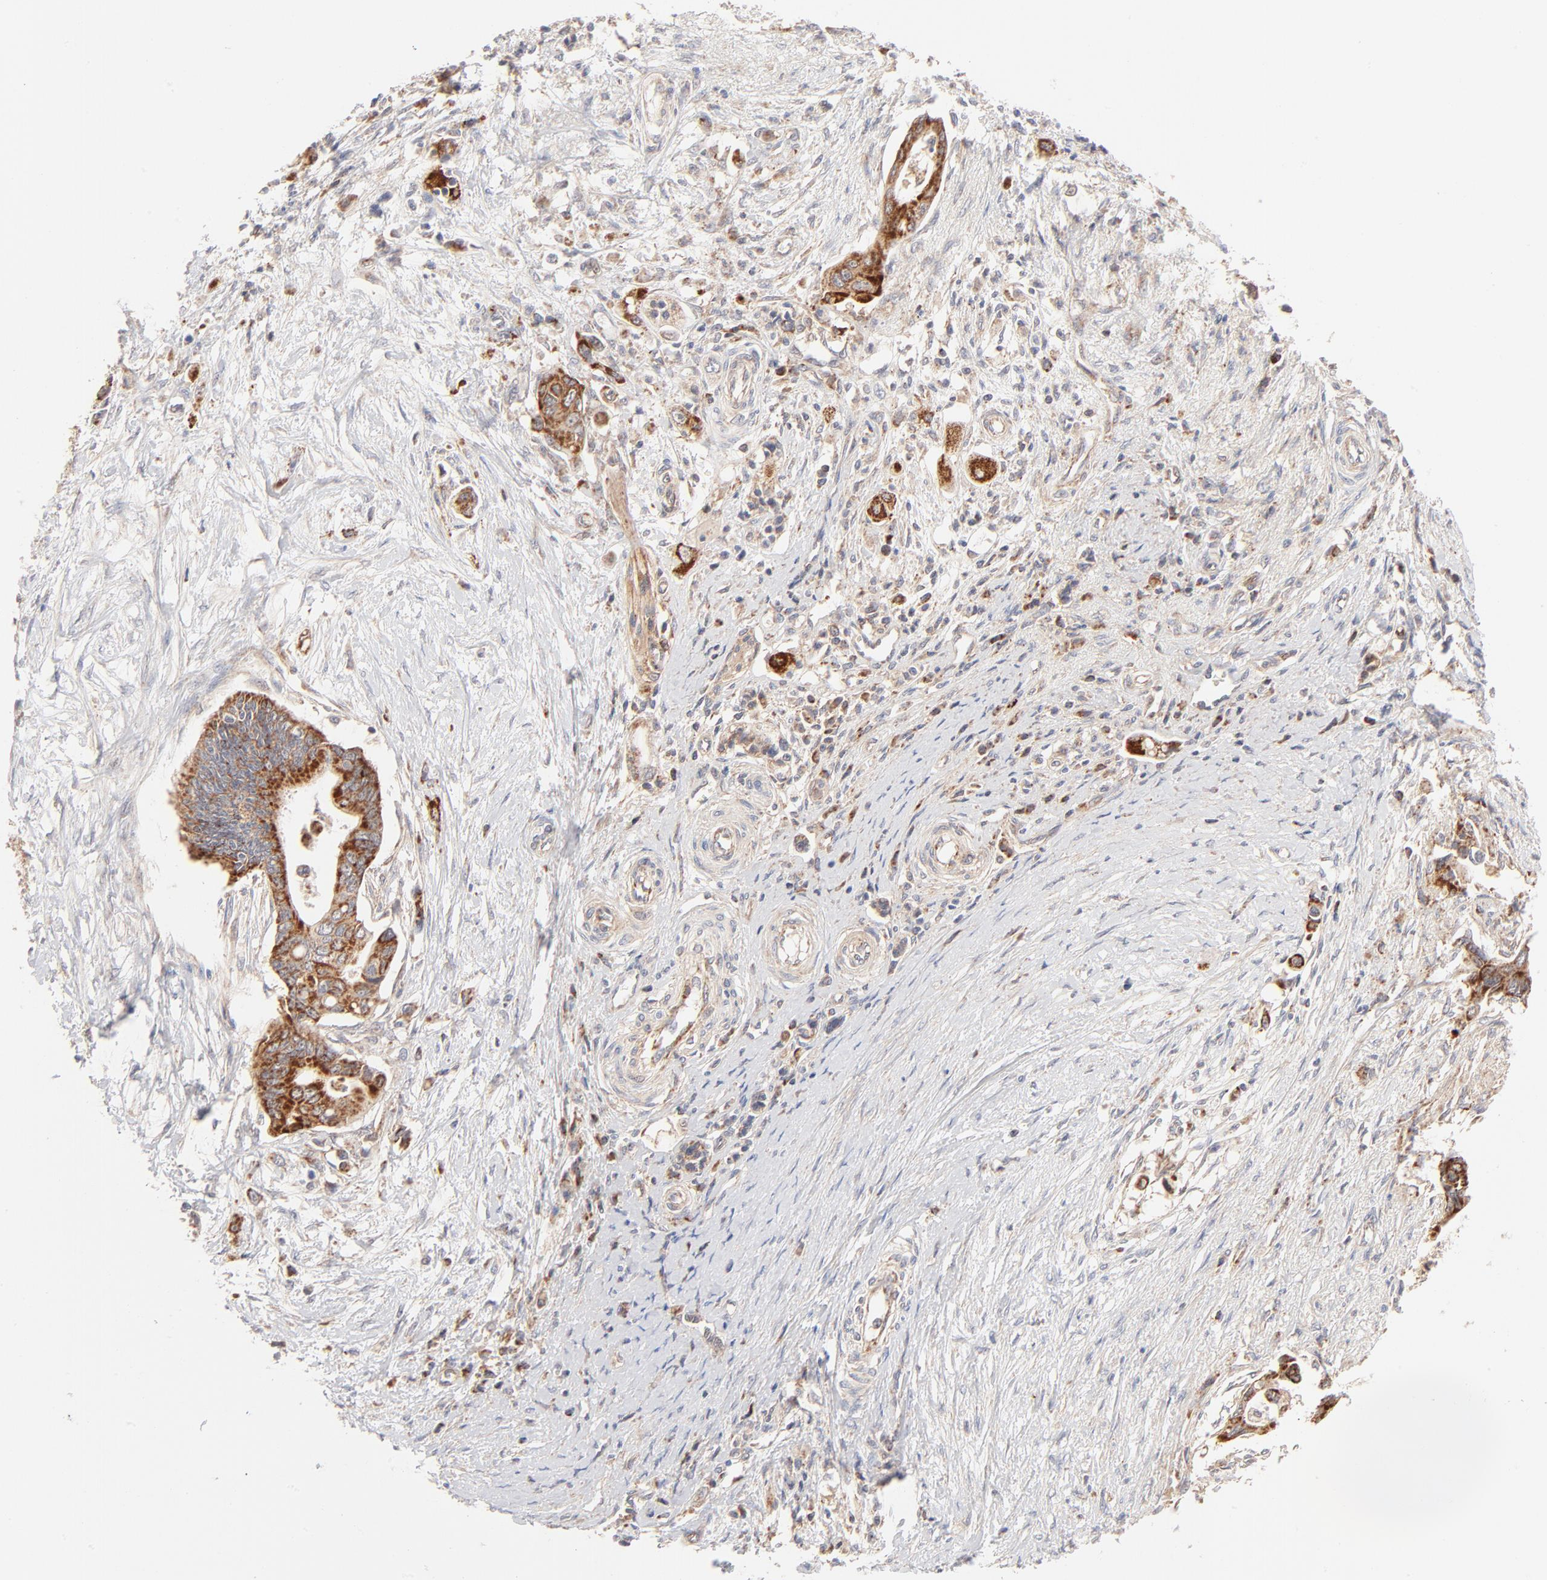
{"staining": {"intensity": "strong", "quantity": ">75%", "location": "cytoplasmic/membranous"}, "tissue": "pancreatic cancer", "cell_type": "Tumor cells", "image_type": "cancer", "snomed": [{"axis": "morphology", "description": "Adenocarcinoma, NOS"}, {"axis": "topography", "description": "Pancreas"}], "caption": "Tumor cells display strong cytoplasmic/membranous staining in approximately >75% of cells in pancreatic cancer.", "gene": "CSPG4", "patient": {"sex": "female", "age": 70}}